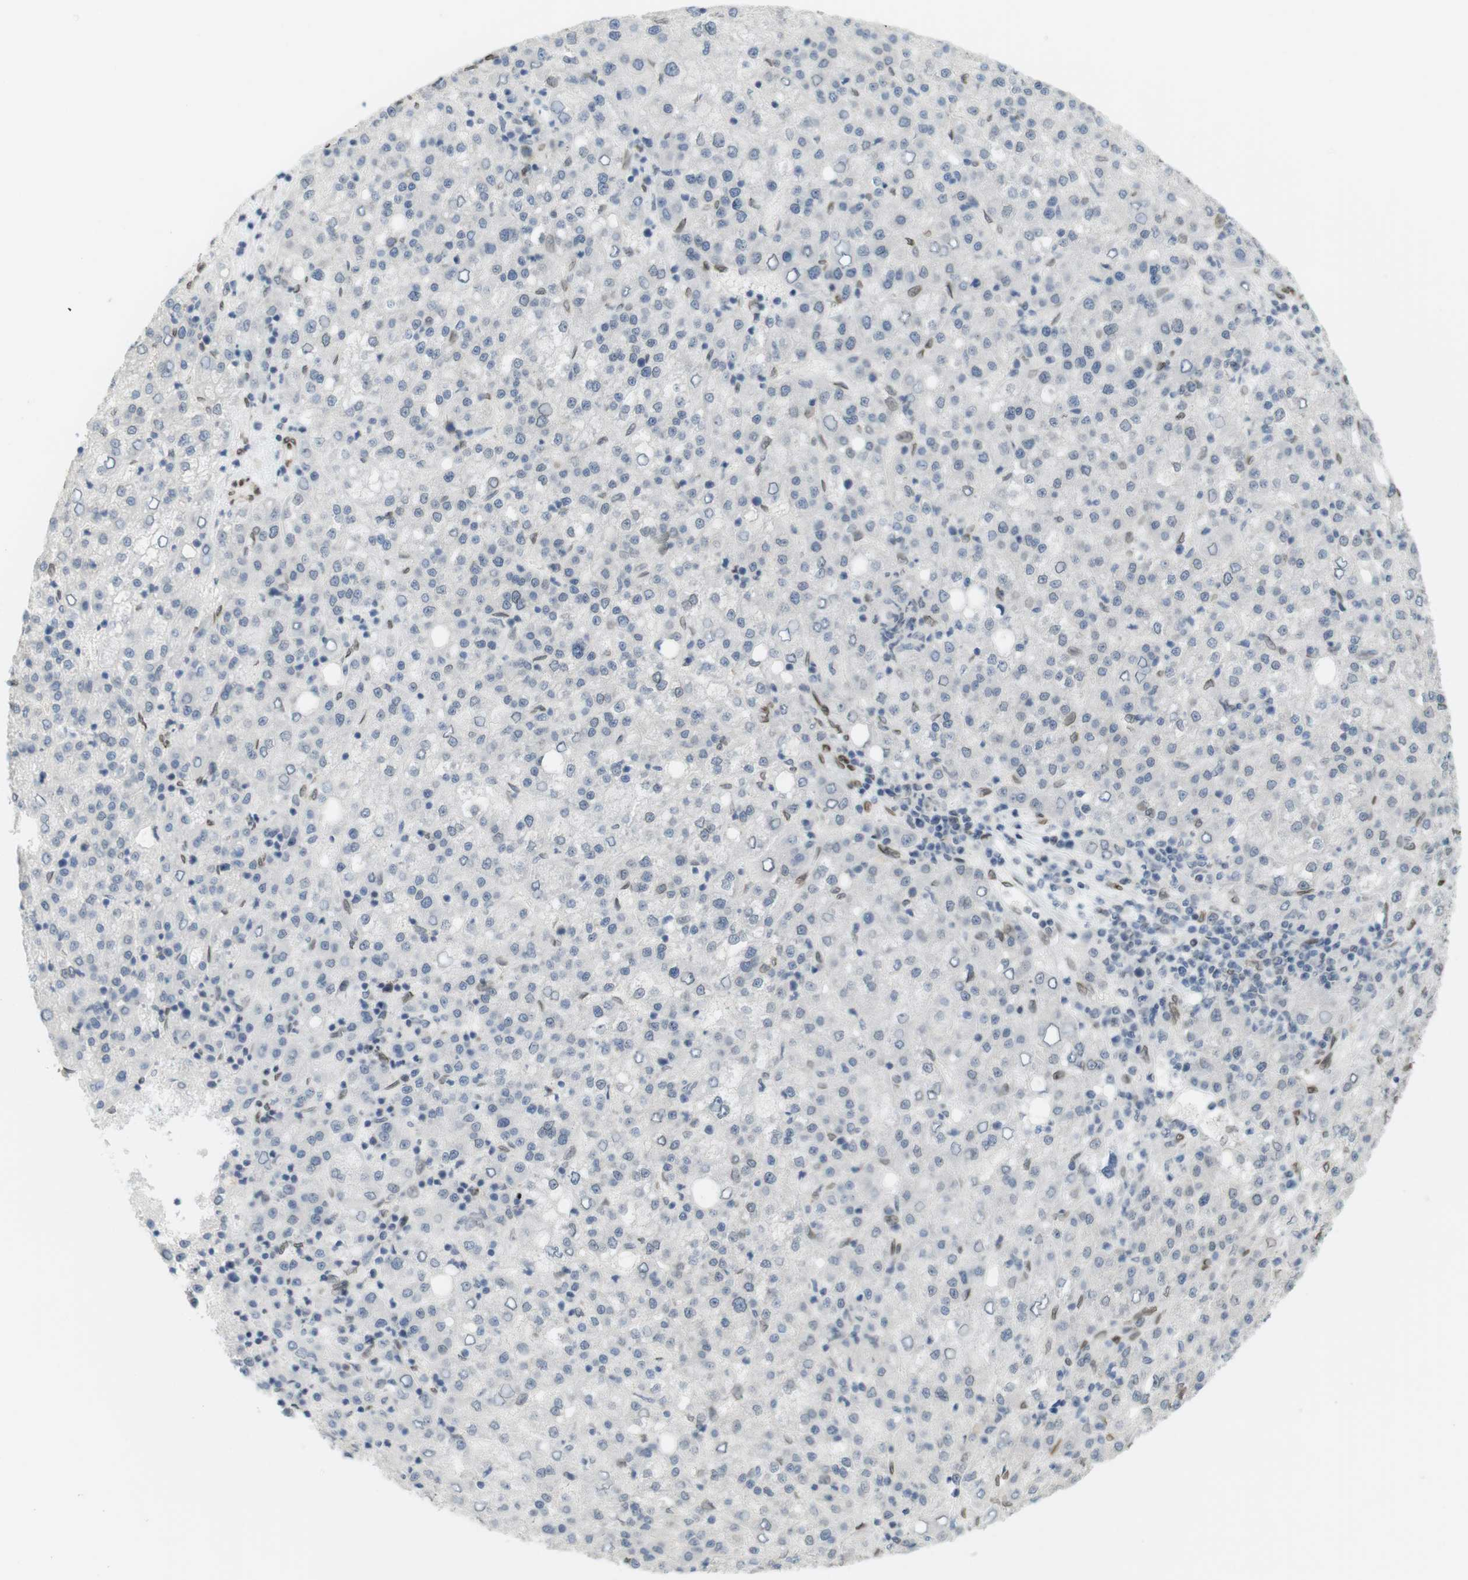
{"staining": {"intensity": "weak", "quantity": "<25%", "location": "nuclear"}, "tissue": "liver cancer", "cell_type": "Tumor cells", "image_type": "cancer", "snomed": [{"axis": "morphology", "description": "Carcinoma, Hepatocellular, NOS"}, {"axis": "topography", "description": "Liver"}], "caption": "Immunohistochemistry (IHC) histopathology image of liver cancer (hepatocellular carcinoma) stained for a protein (brown), which exhibits no staining in tumor cells.", "gene": "ARL6IP6", "patient": {"sex": "female", "age": 58}}